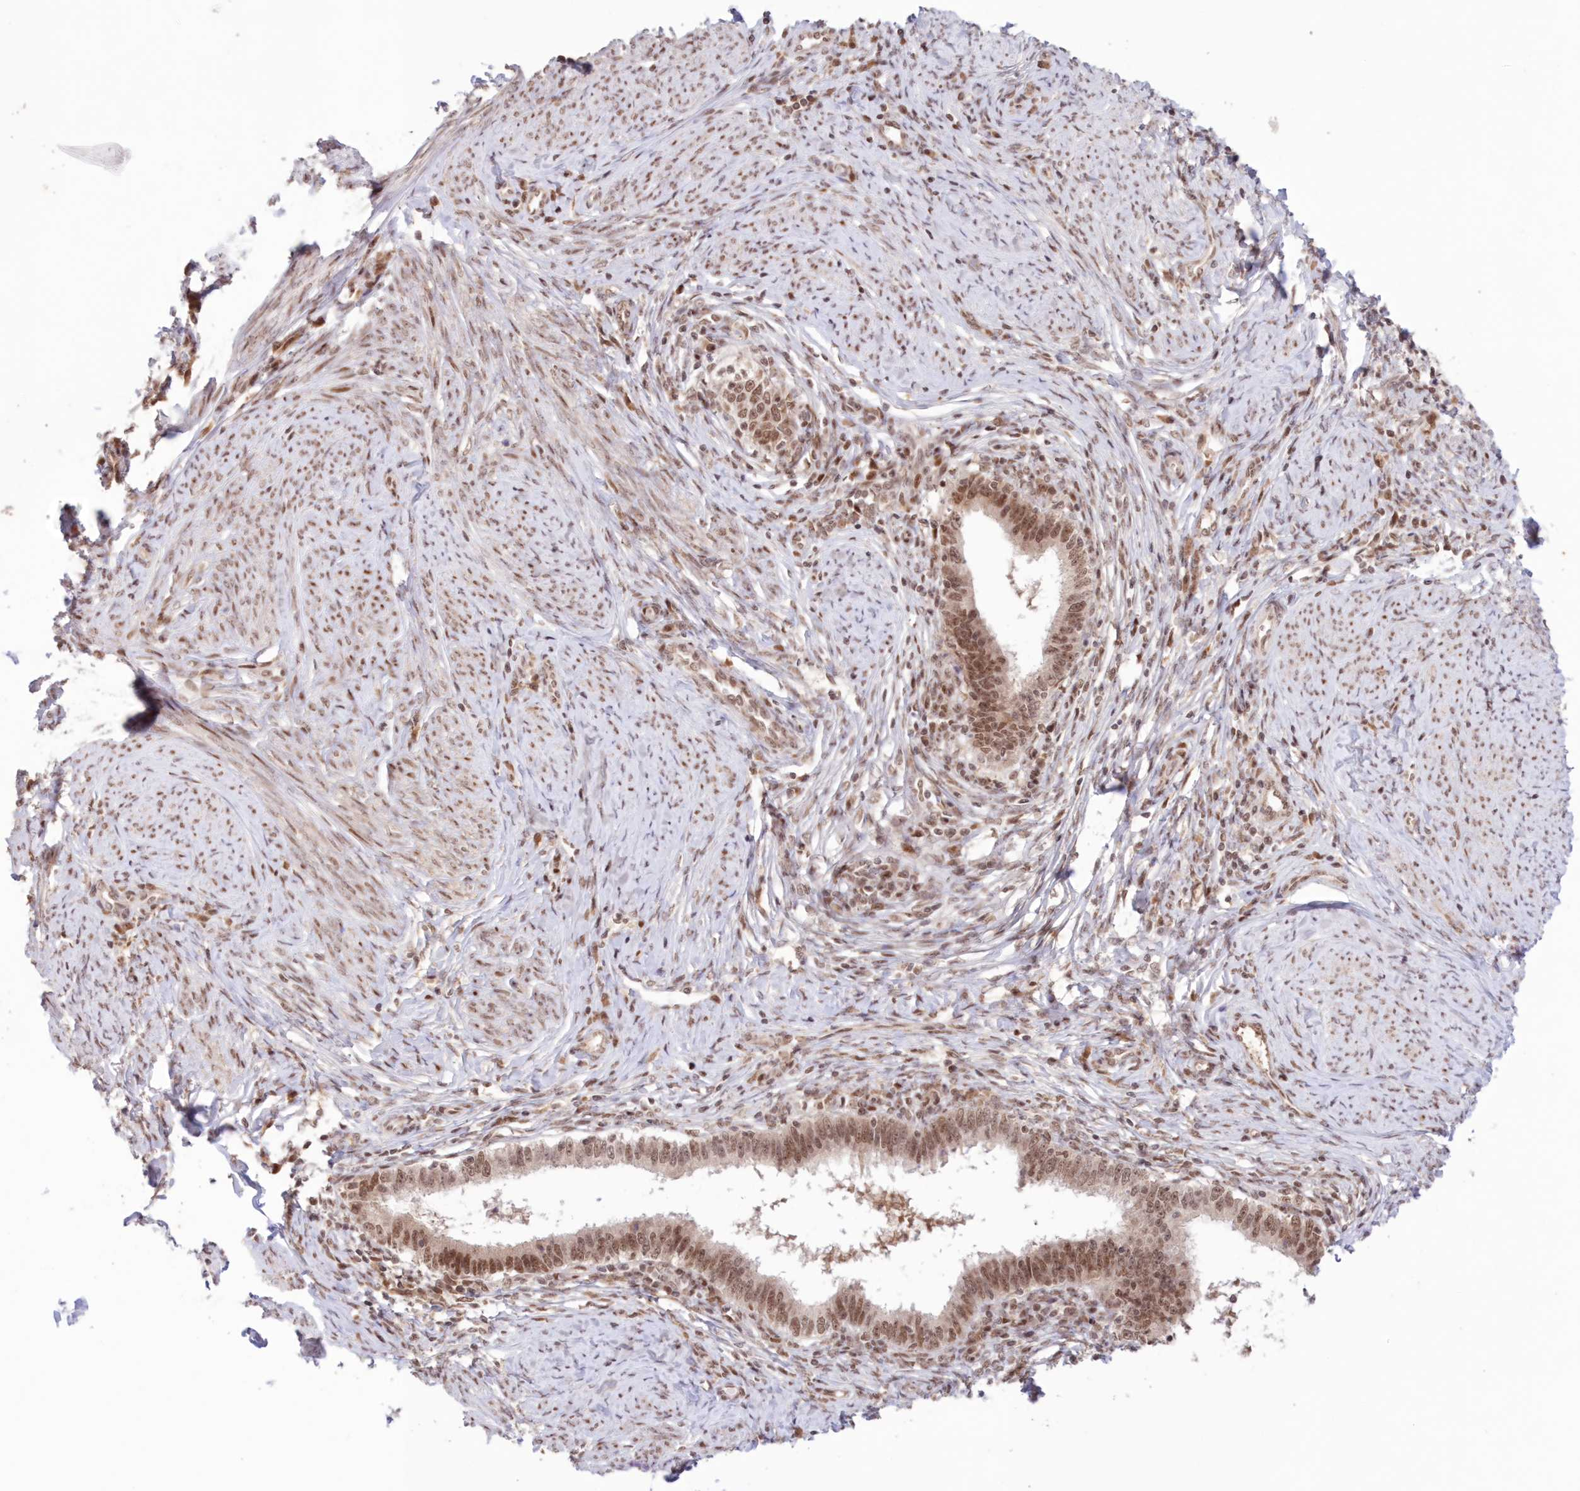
{"staining": {"intensity": "moderate", "quantity": ">75%", "location": "nuclear"}, "tissue": "cervical cancer", "cell_type": "Tumor cells", "image_type": "cancer", "snomed": [{"axis": "morphology", "description": "Adenocarcinoma, NOS"}, {"axis": "topography", "description": "Cervix"}], "caption": "Protein expression analysis of cervical cancer (adenocarcinoma) exhibits moderate nuclear expression in about >75% of tumor cells.", "gene": "NOA1", "patient": {"sex": "female", "age": 36}}